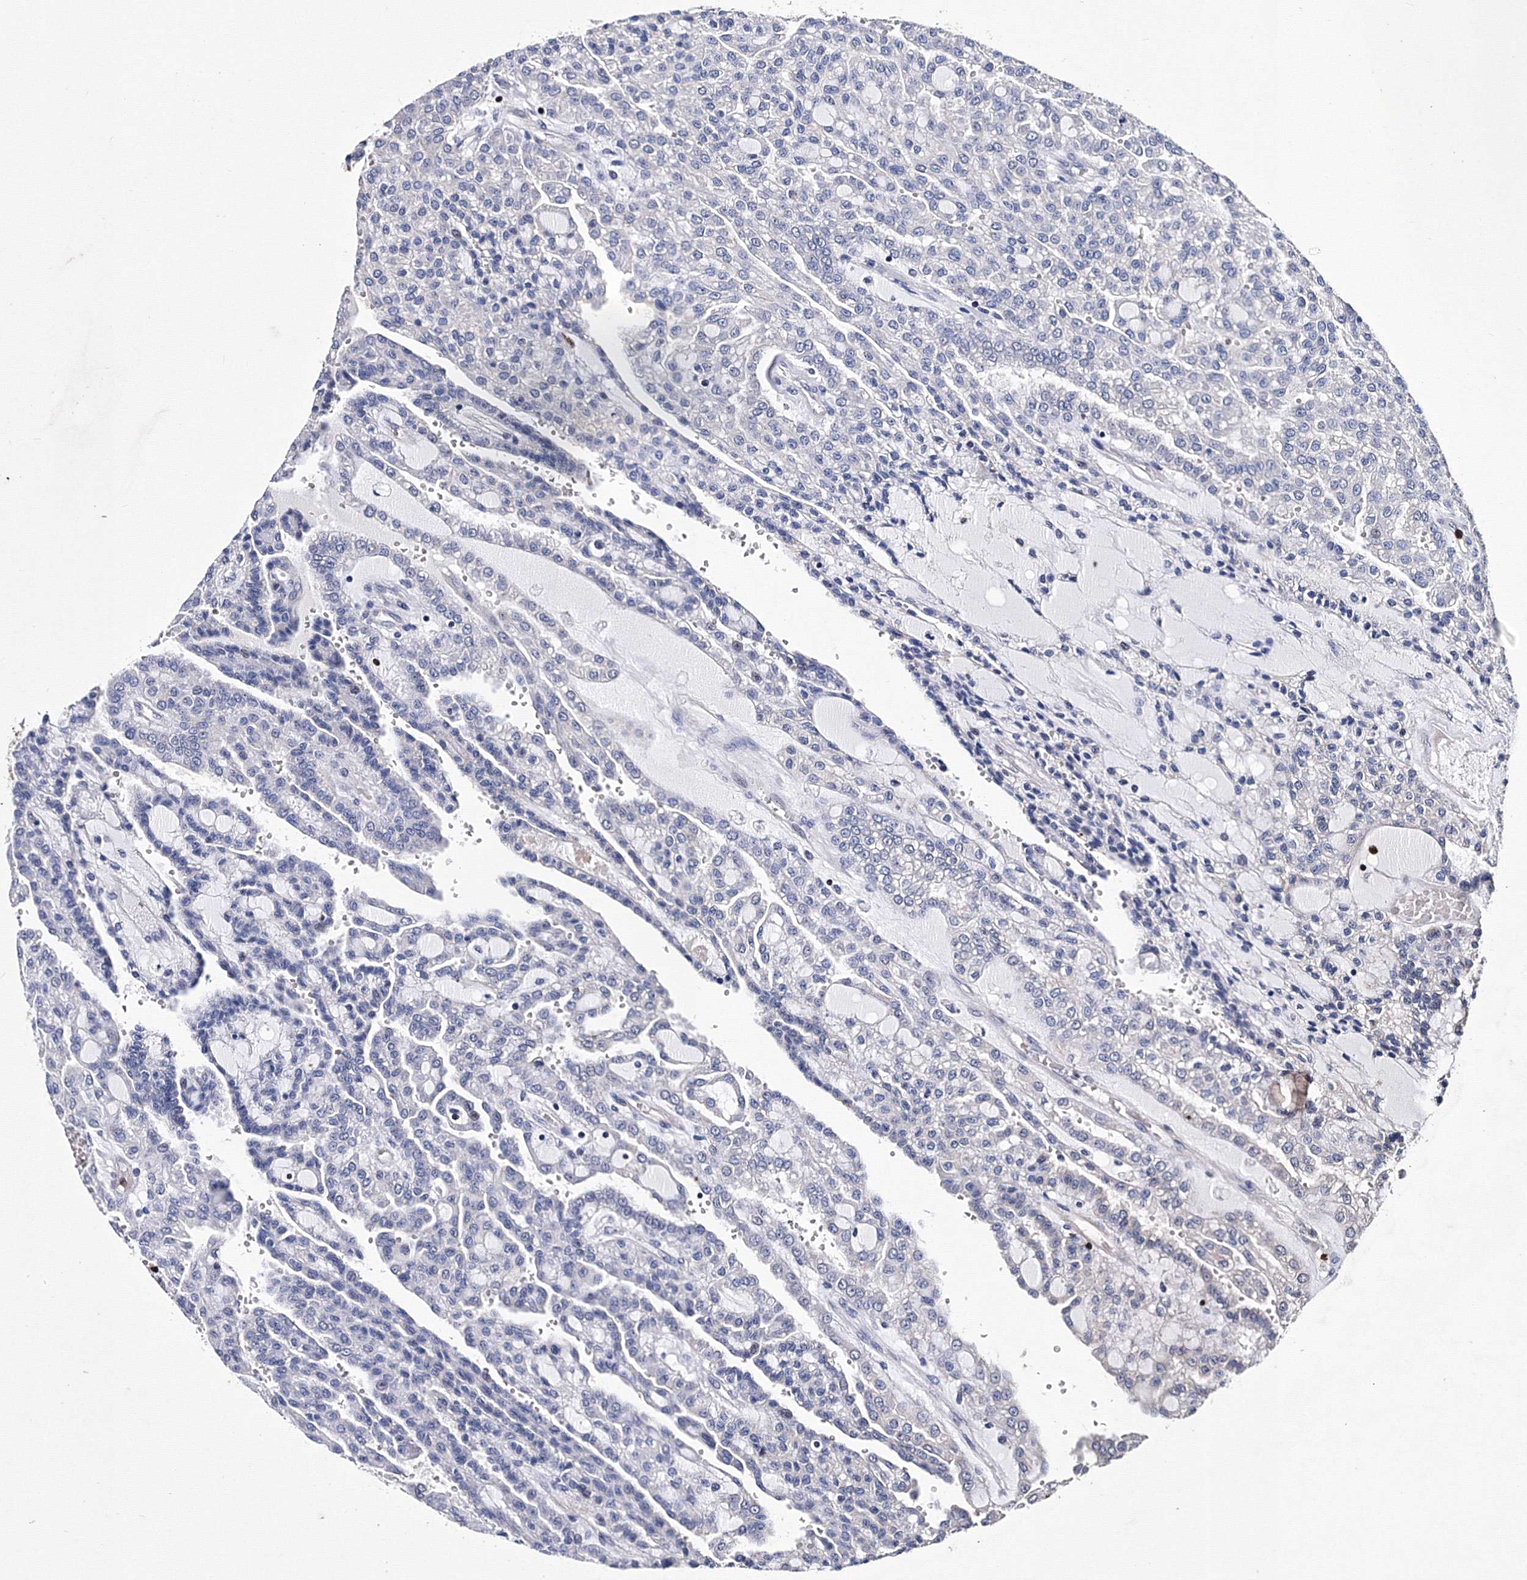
{"staining": {"intensity": "negative", "quantity": "none", "location": "none"}, "tissue": "renal cancer", "cell_type": "Tumor cells", "image_type": "cancer", "snomed": [{"axis": "morphology", "description": "Adenocarcinoma, NOS"}, {"axis": "topography", "description": "Kidney"}], "caption": "This micrograph is of adenocarcinoma (renal) stained with immunohistochemistry to label a protein in brown with the nuclei are counter-stained blue. There is no positivity in tumor cells. (Brightfield microscopy of DAB IHC at high magnification).", "gene": "PHYKPL", "patient": {"sex": "male", "age": 63}}